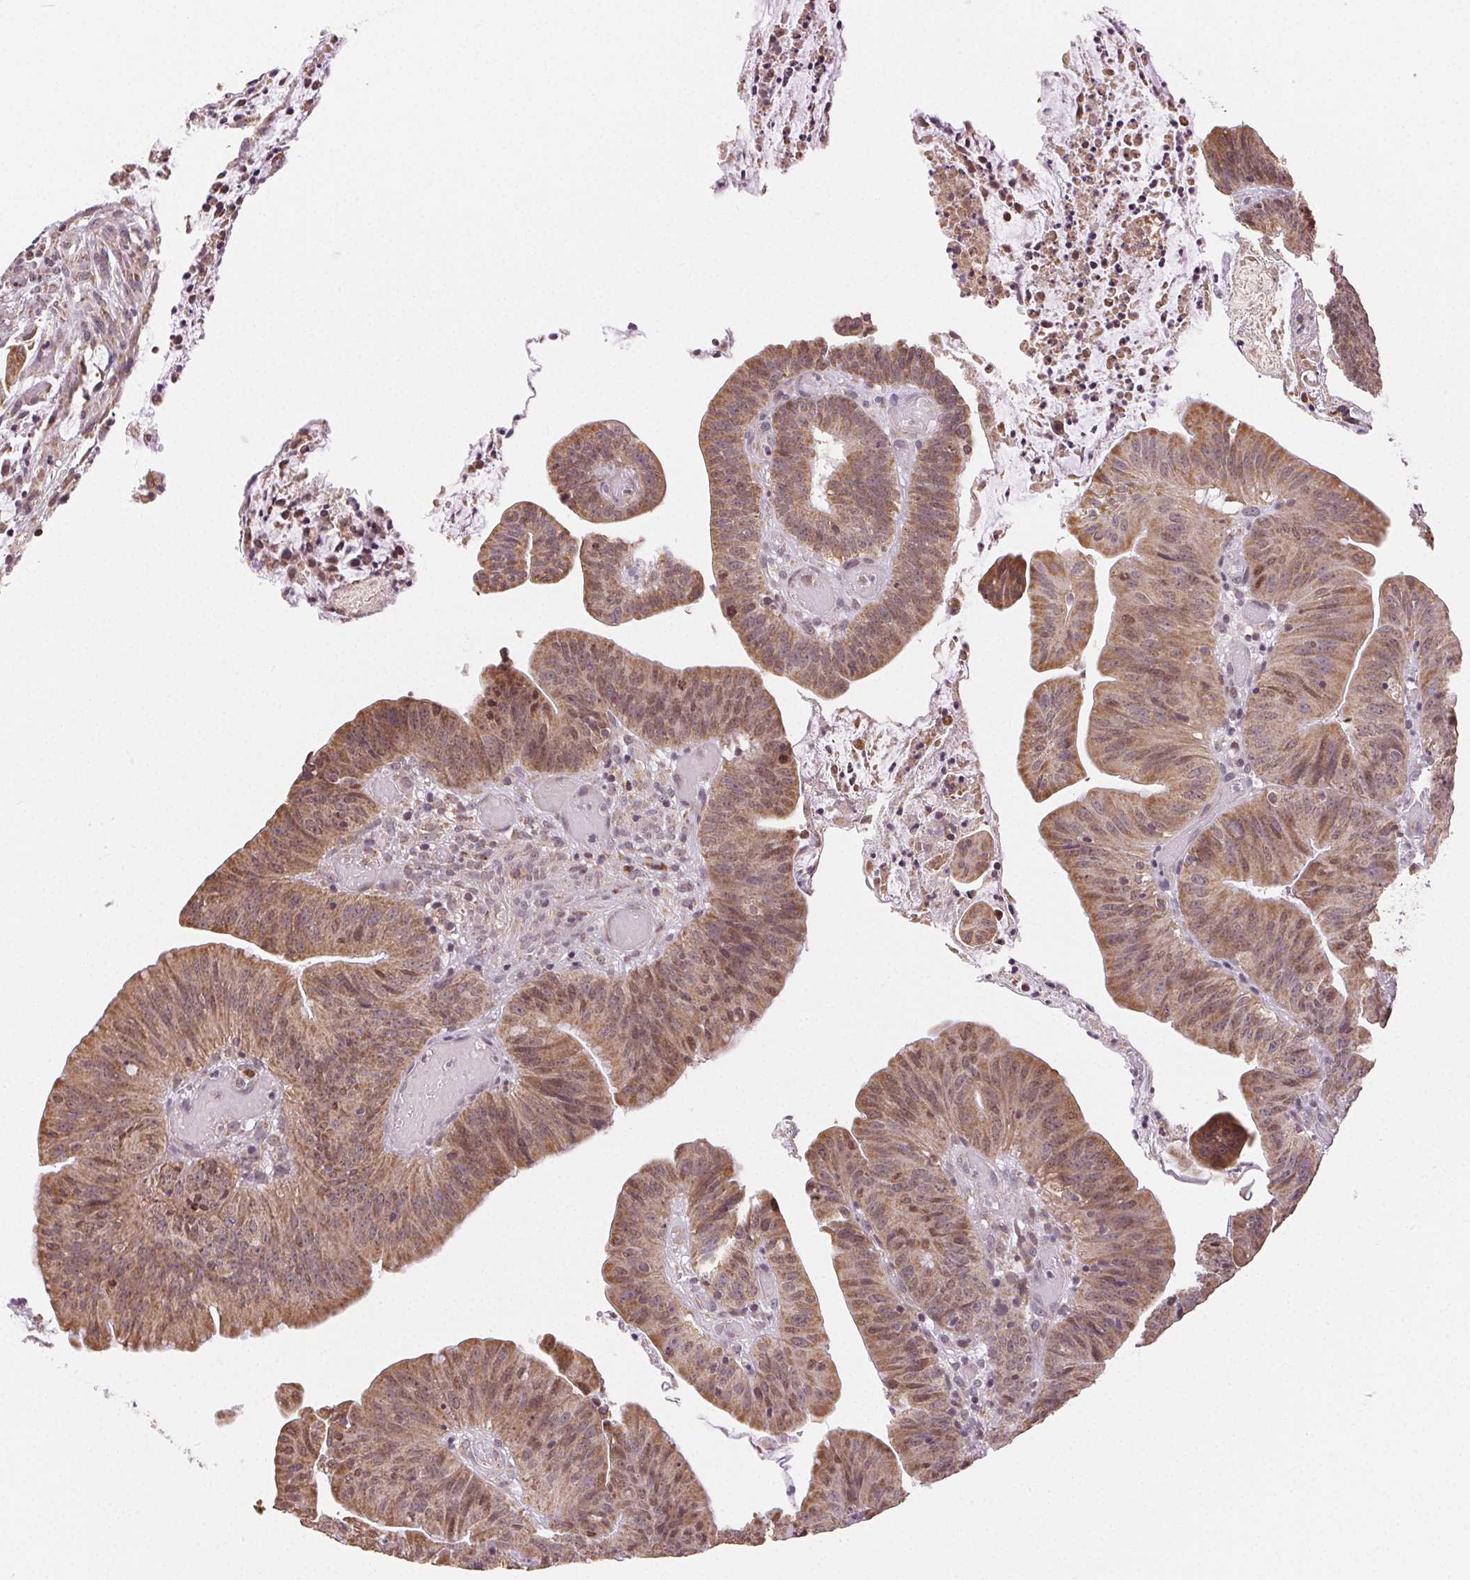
{"staining": {"intensity": "moderate", "quantity": ">75%", "location": "cytoplasmic/membranous,nuclear"}, "tissue": "colorectal cancer", "cell_type": "Tumor cells", "image_type": "cancer", "snomed": [{"axis": "morphology", "description": "Adenocarcinoma, NOS"}, {"axis": "topography", "description": "Colon"}], "caption": "Colorectal adenocarcinoma stained with DAB immunohistochemistry (IHC) shows medium levels of moderate cytoplasmic/membranous and nuclear positivity in approximately >75% of tumor cells.", "gene": "PIWIL4", "patient": {"sex": "female", "age": 78}}